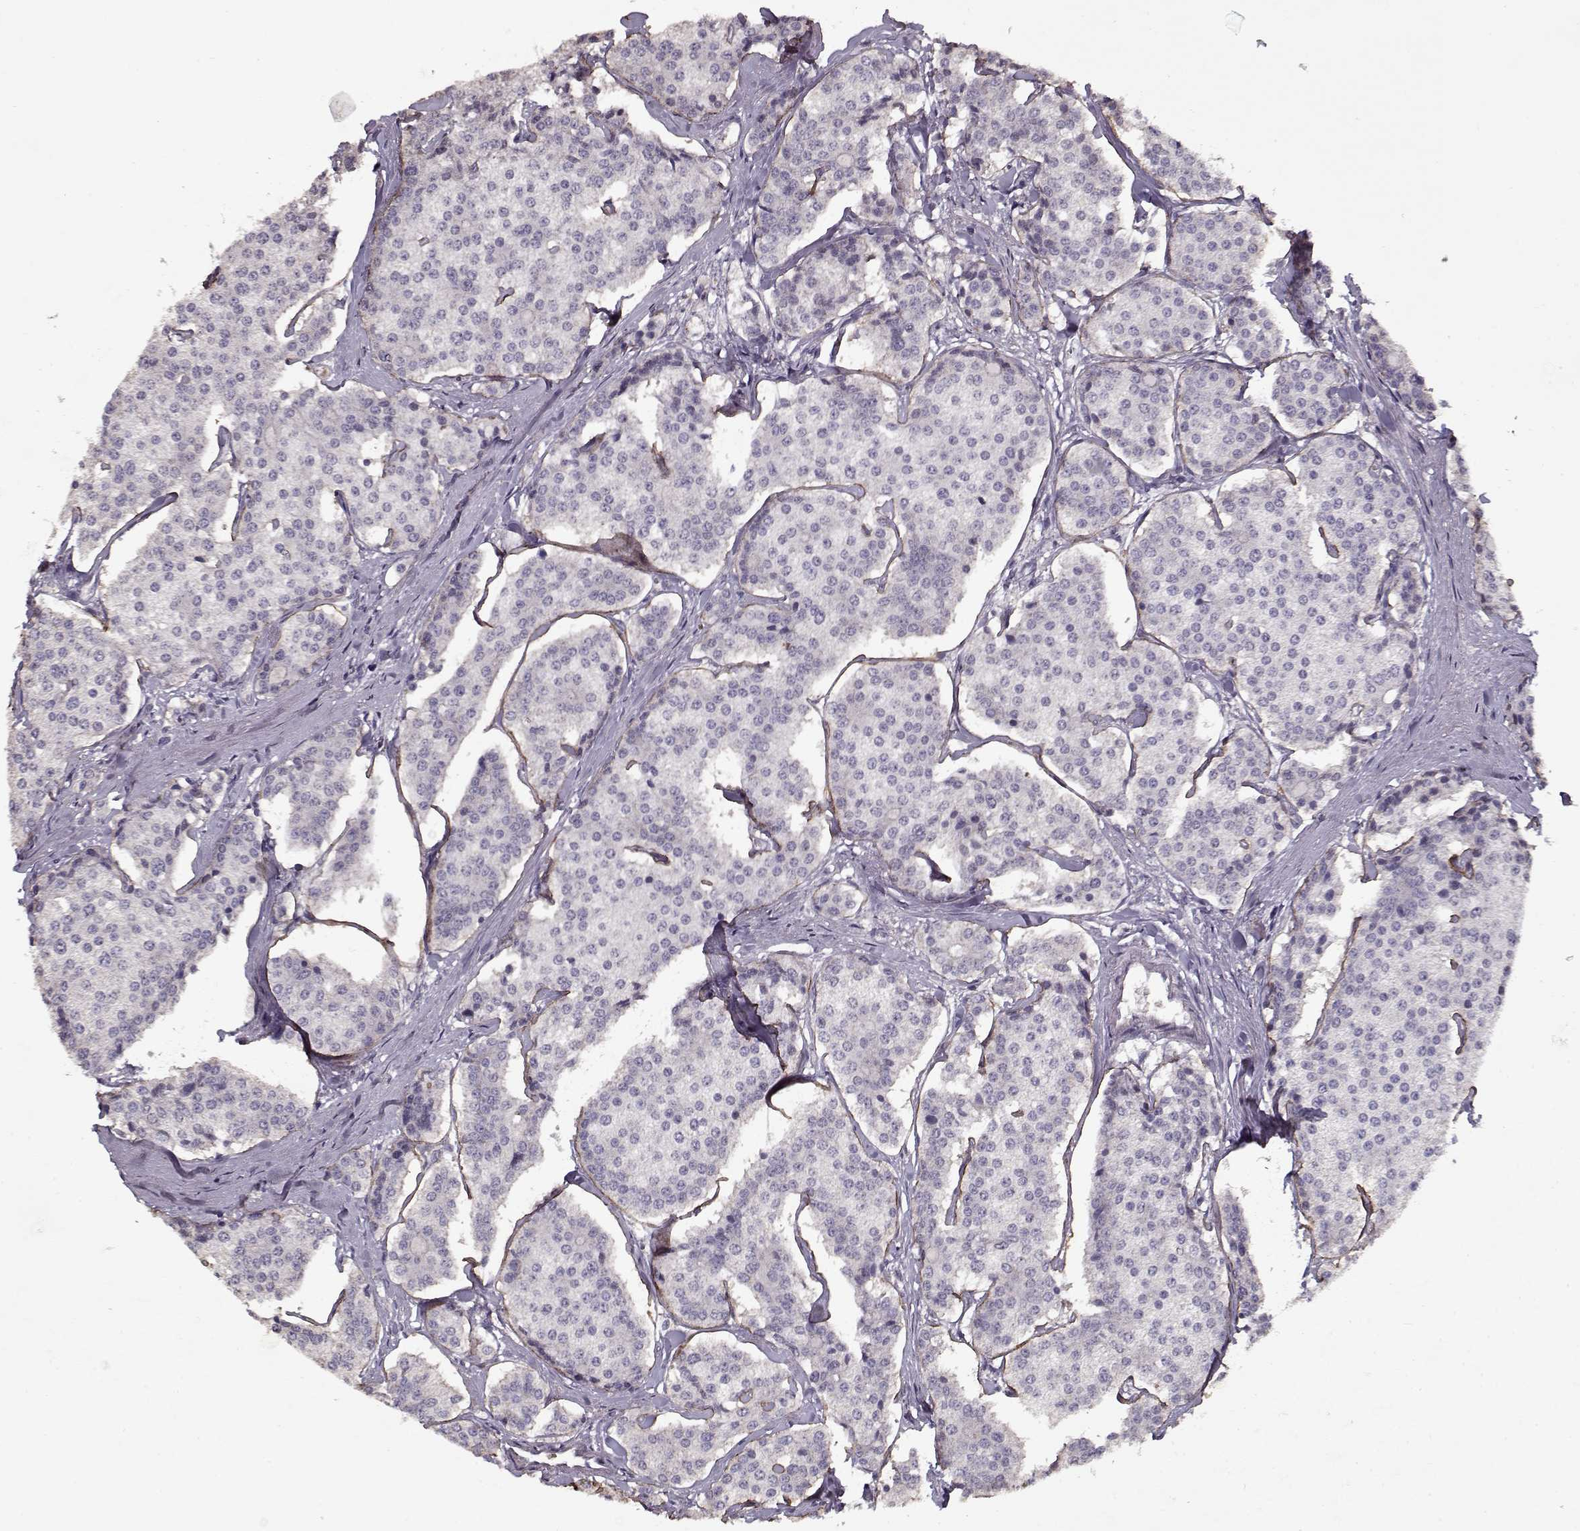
{"staining": {"intensity": "negative", "quantity": "none", "location": "none"}, "tissue": "carcinoid", "cell_type": "Tumor cells", "image_type": "cancer", "snomed": [{"axis": "morphology", "description": "Carcinoid, malignant, NOS"}, {"axis": "topography", "description": "Small intestine"}], "caption": "IHC image of neoplastic tissue: malignant carcinoid stained with DAB (3,3'-diaminobenzidine) displays no significant protein expression in tumor cells.", "gene": "LAMA2", "patient": {"sex": "female", "age": 65}}